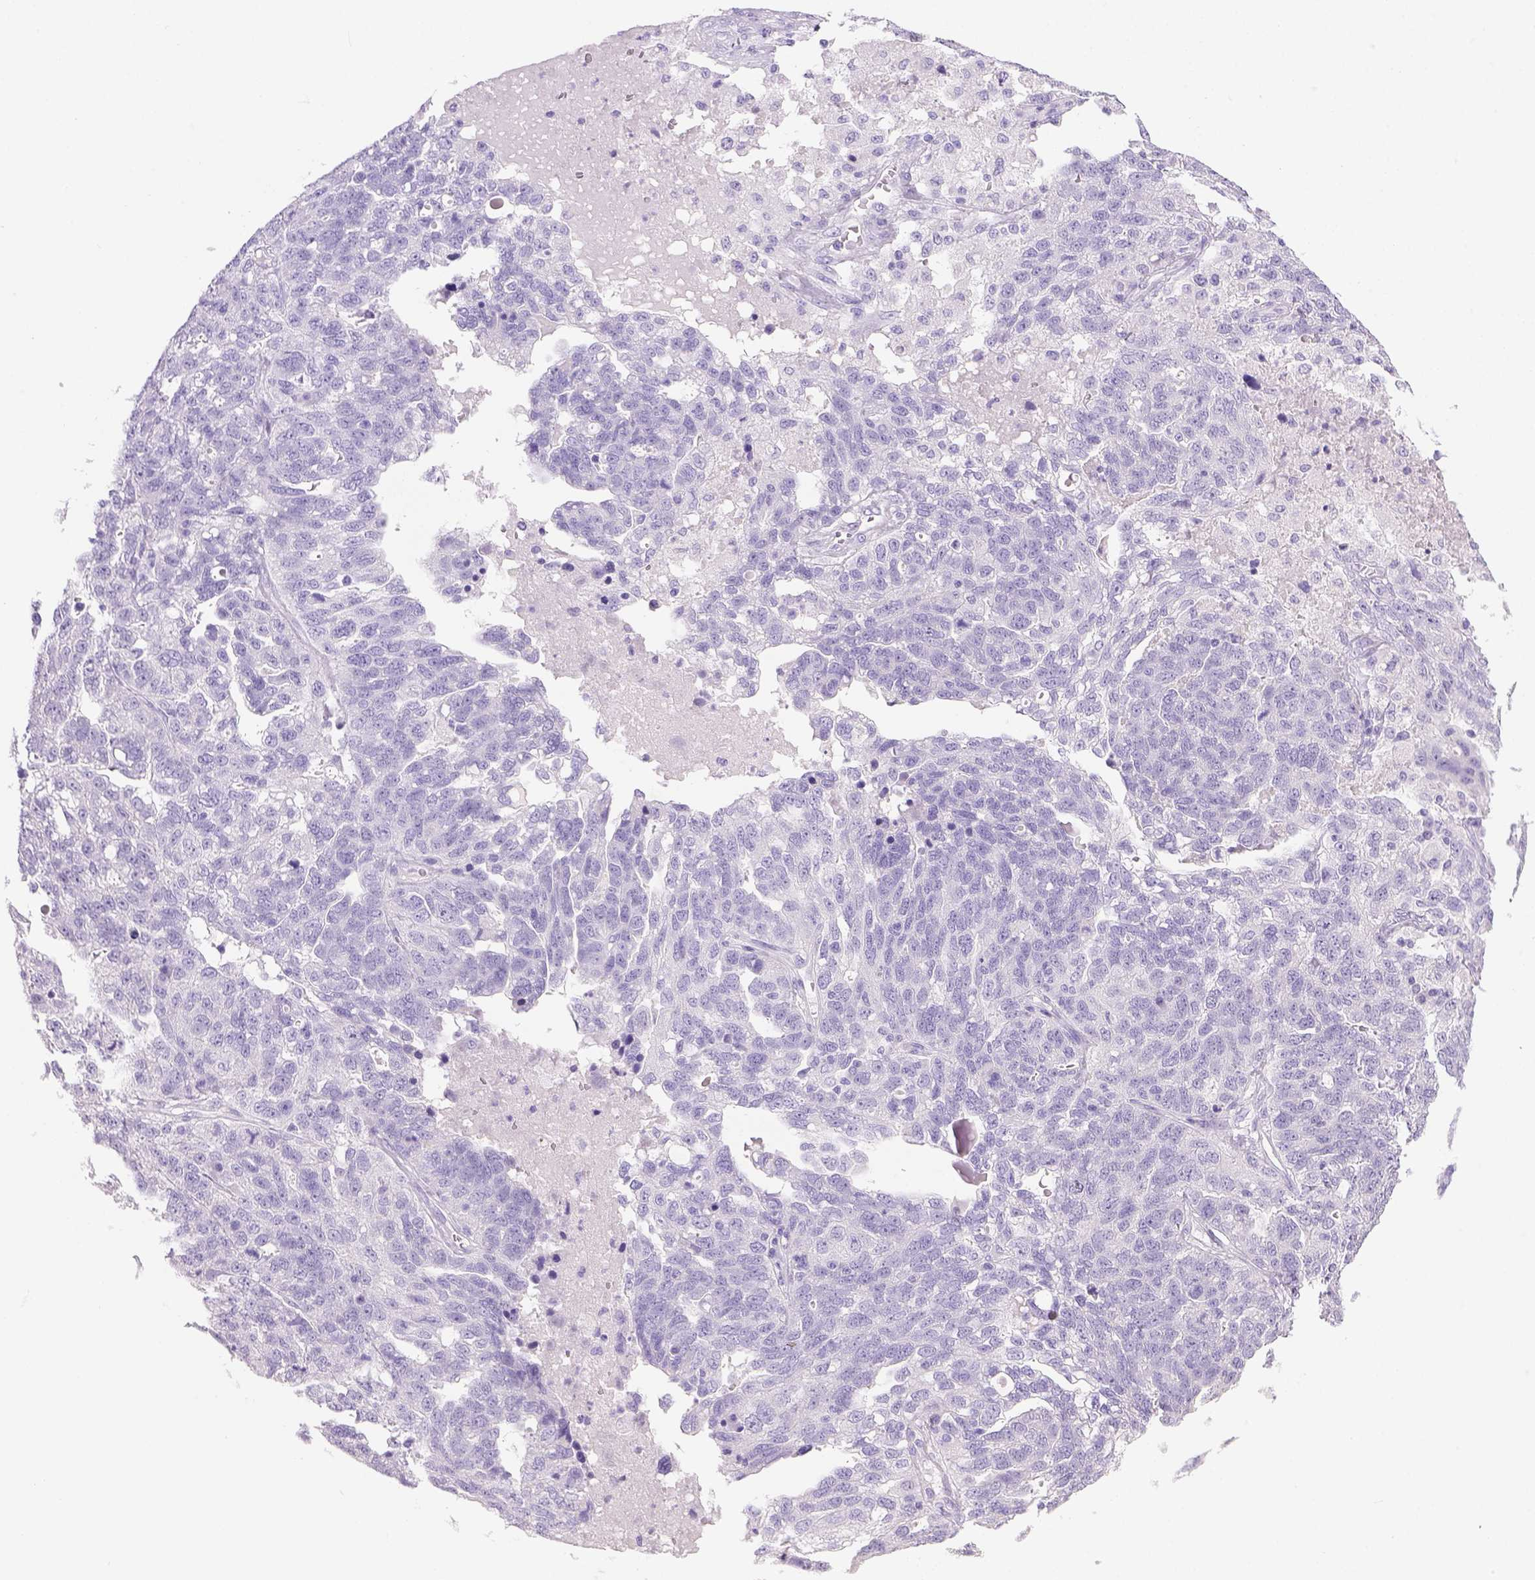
{"staining": {"intensity": "negative", "quantity": "none", "location": "none"}, "tissue": "ovarian cancer", "cell_type": "Tumor cells", "image_type": "cancer", "snomed": [{"axis": "morphology", "description": "Cystadenocarcinoma, serous, NOS"}, {"axis": "topography", "description": "Ovary"}], "caption": "The immunohistochemistry histopathology image has no significant expression in tumor cells of ovarian serous cystadenocarcinoma tissue. (Immunohistochemistry, brightfield microscopy, high magnification).", "gene": "TENM4", "patient": {"sex": "female", "age": 71}}